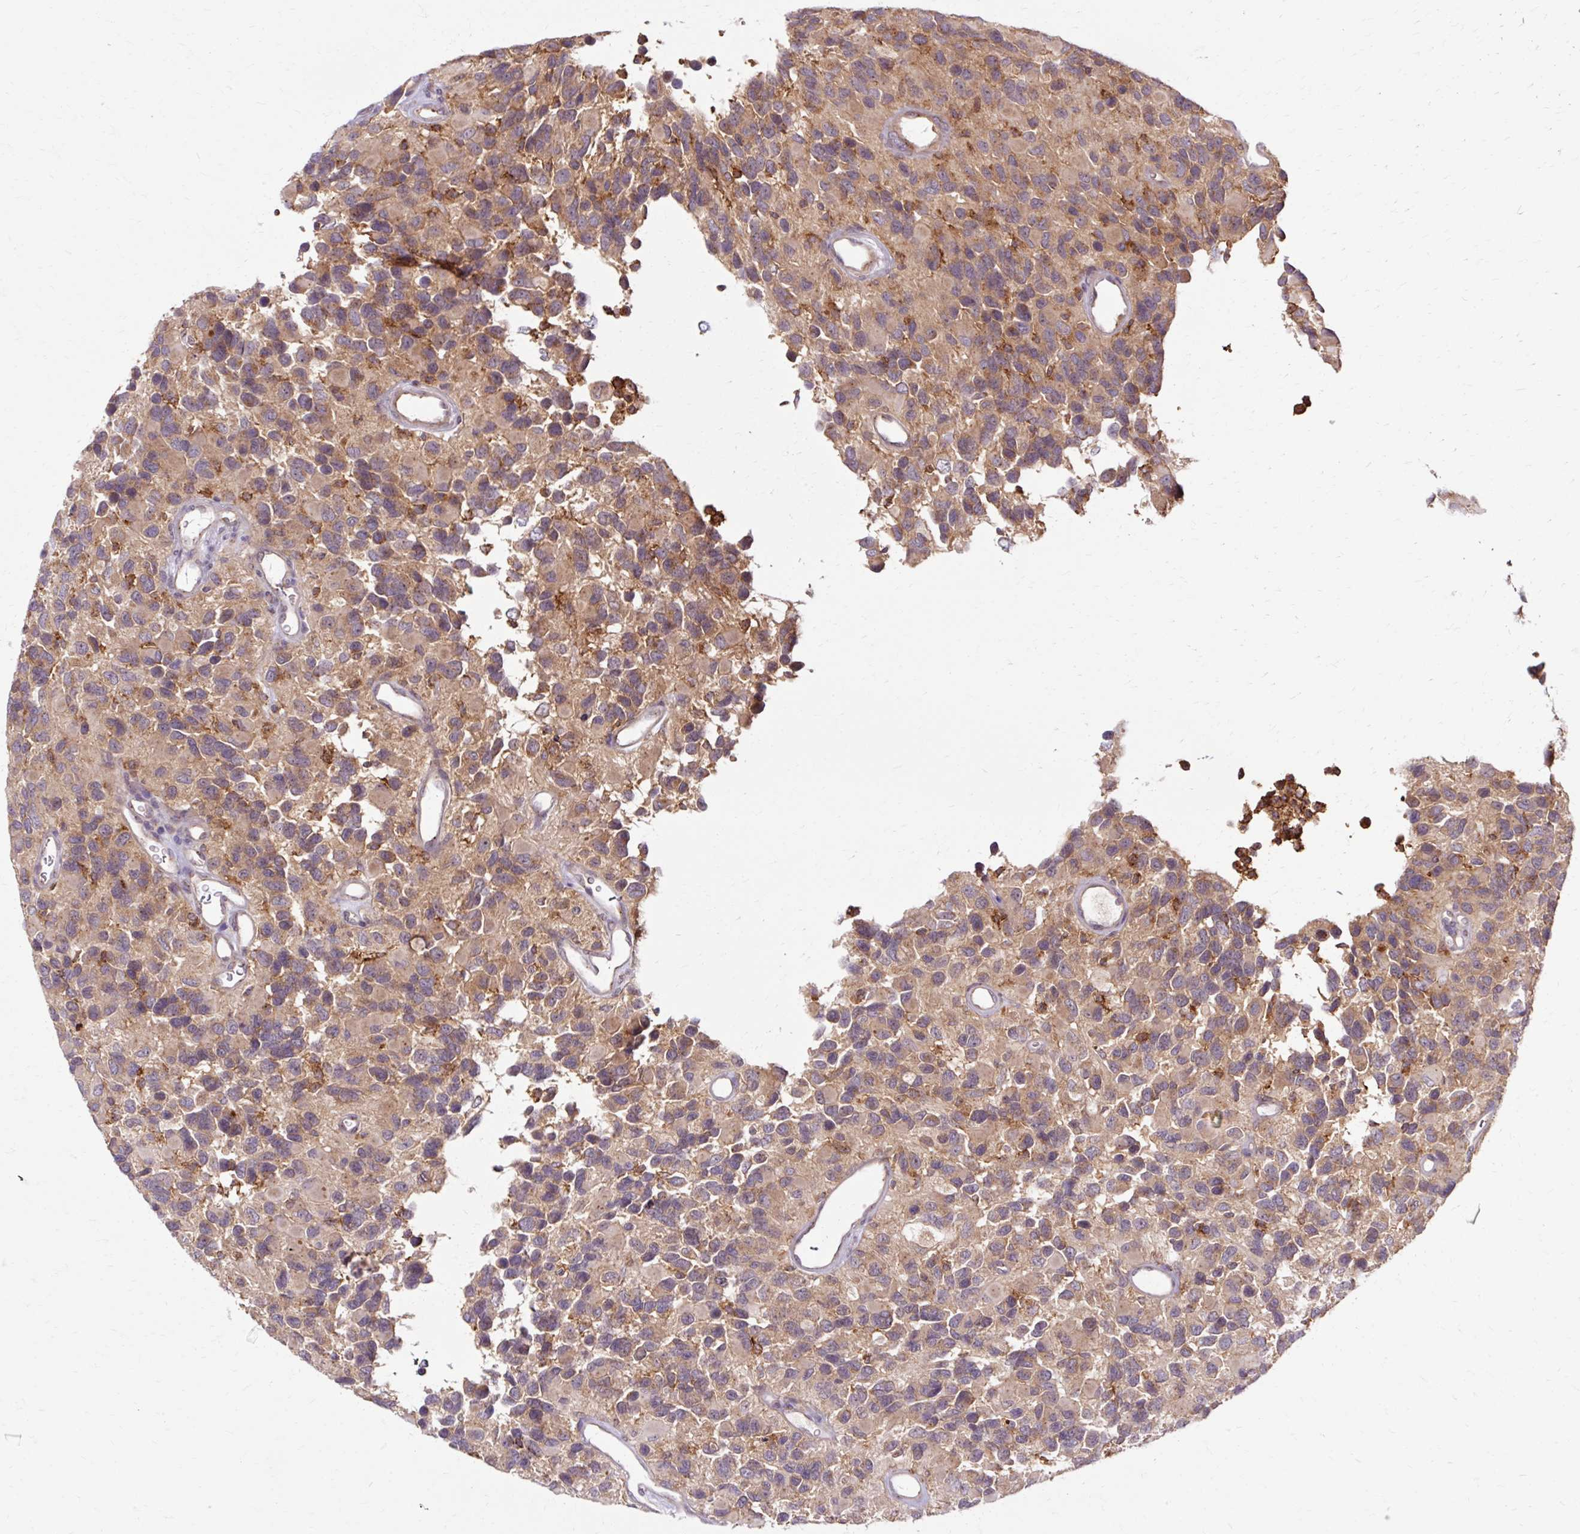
{"staining": {"intensity": "weak", "quantity": ">75%", "location": "cytoplasmic/membranous"}, "tissue": "glioma", "cell_type": "Tumor cells", "image_type": "cancer", "snomed": [{"axis": "morphology", "description": "Glioma, malignant, High grade"}, {"axis": "topography", "description": "Brain"}], "caption": "Glioma stained with DAB immunohistochemistry (IHC) shows low levels of weak cytoplasmic/membranous positivity in approximately >75% of tumor cells.", "gene": "MZT2B", "patient": {"sex": "male", "age": 77}}